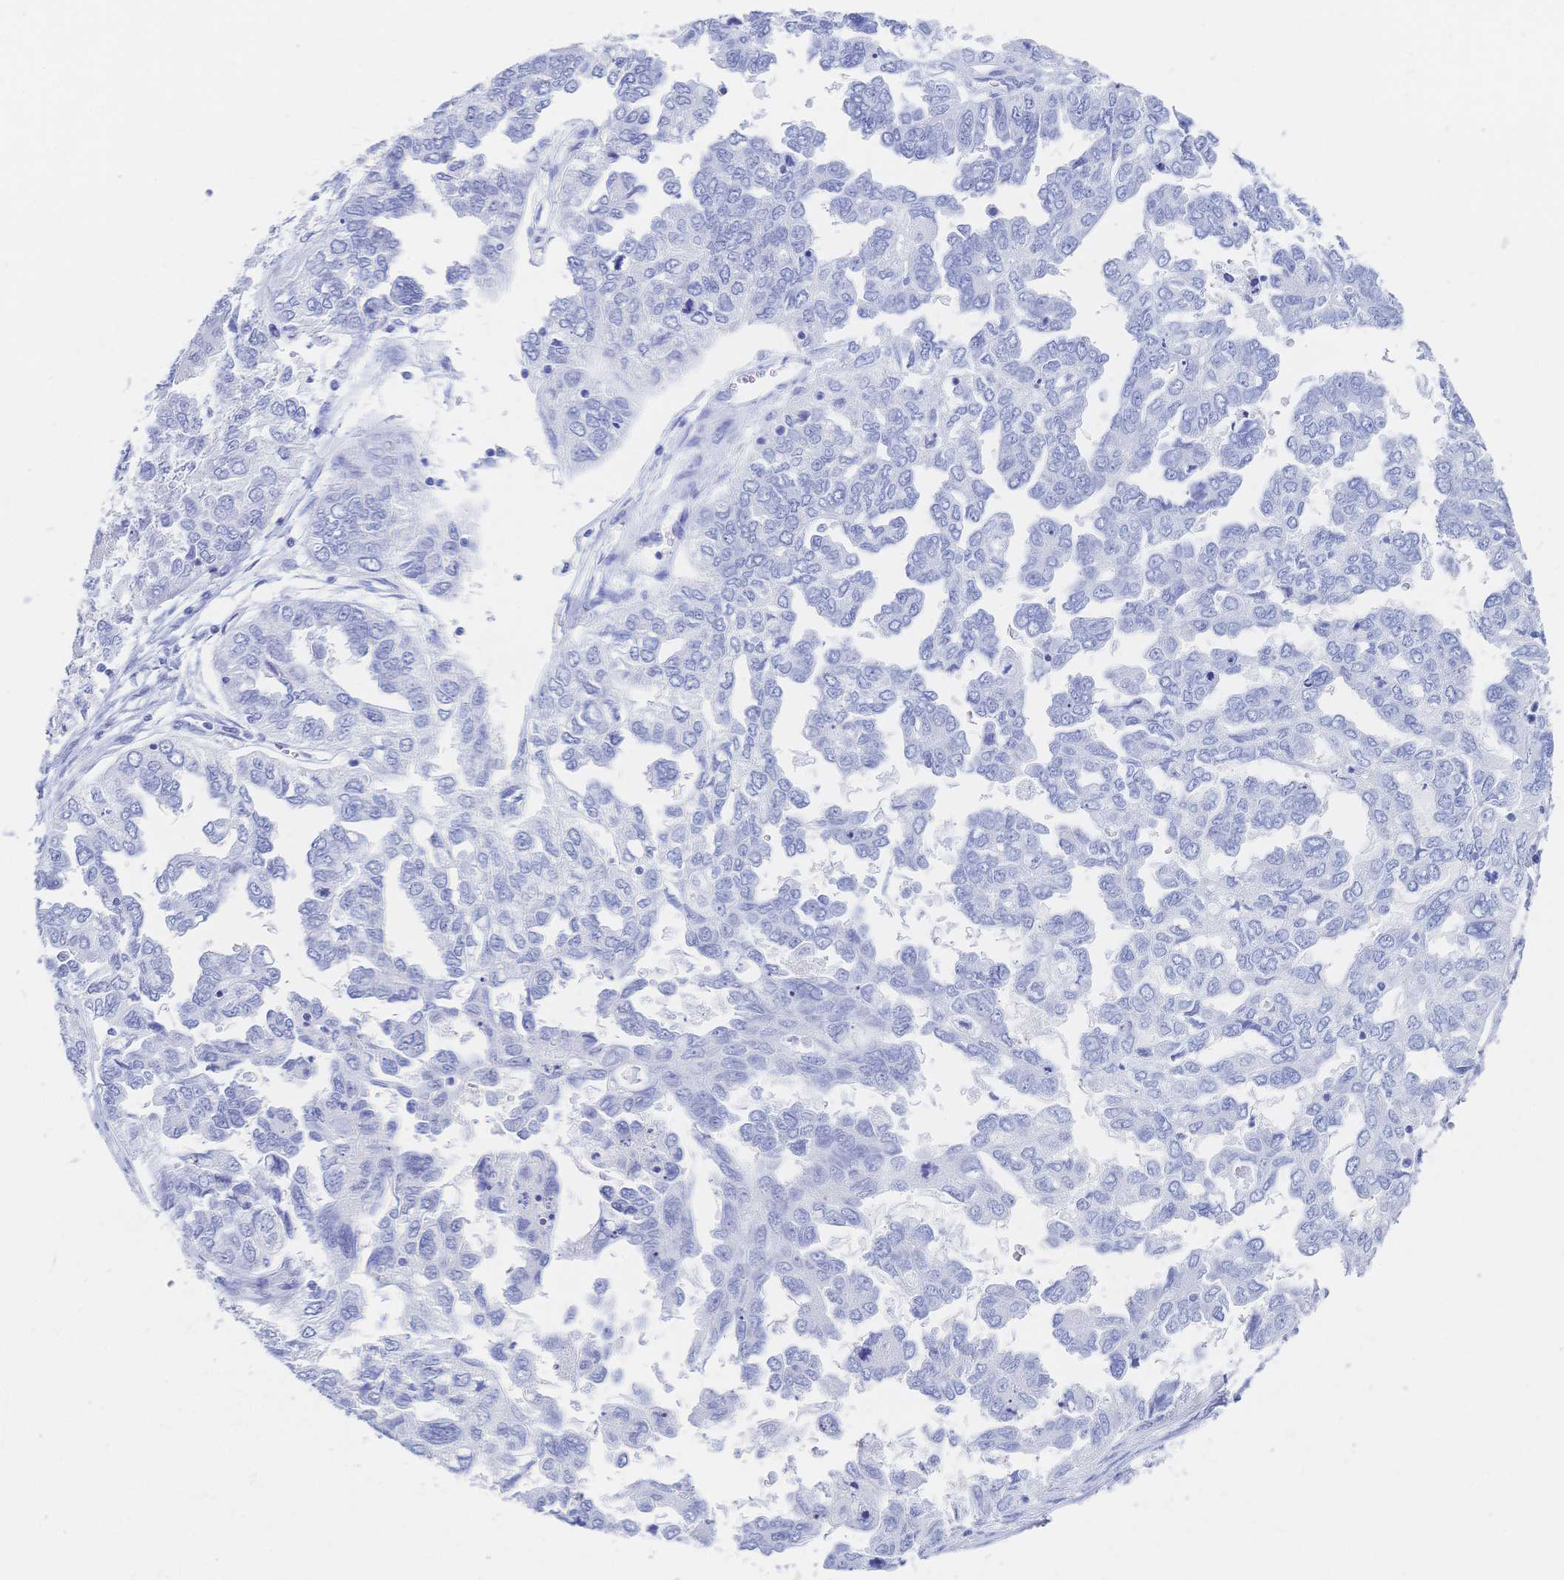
{"staining": {"intensity": "negative", "quantity": "none", "location": "none"}, "tissue": "ovarian cancer", "cell_type": "Tumor cells", "image_type": "cancer", "snomed": [{"axis": "morphology", "description": "Cystadenocarcinoma, serous, NOS"}, {"axis": "topography", "description": "Ovary"}], "caption": "This image is of ovarian cancer stained with immunohistochemistry to label a protein in brown with the nuclei are counter-stained blue. There is no staining in tumor cells.", "gene": "MEP1B", "patient": {"sex": "female", "age": 53}}